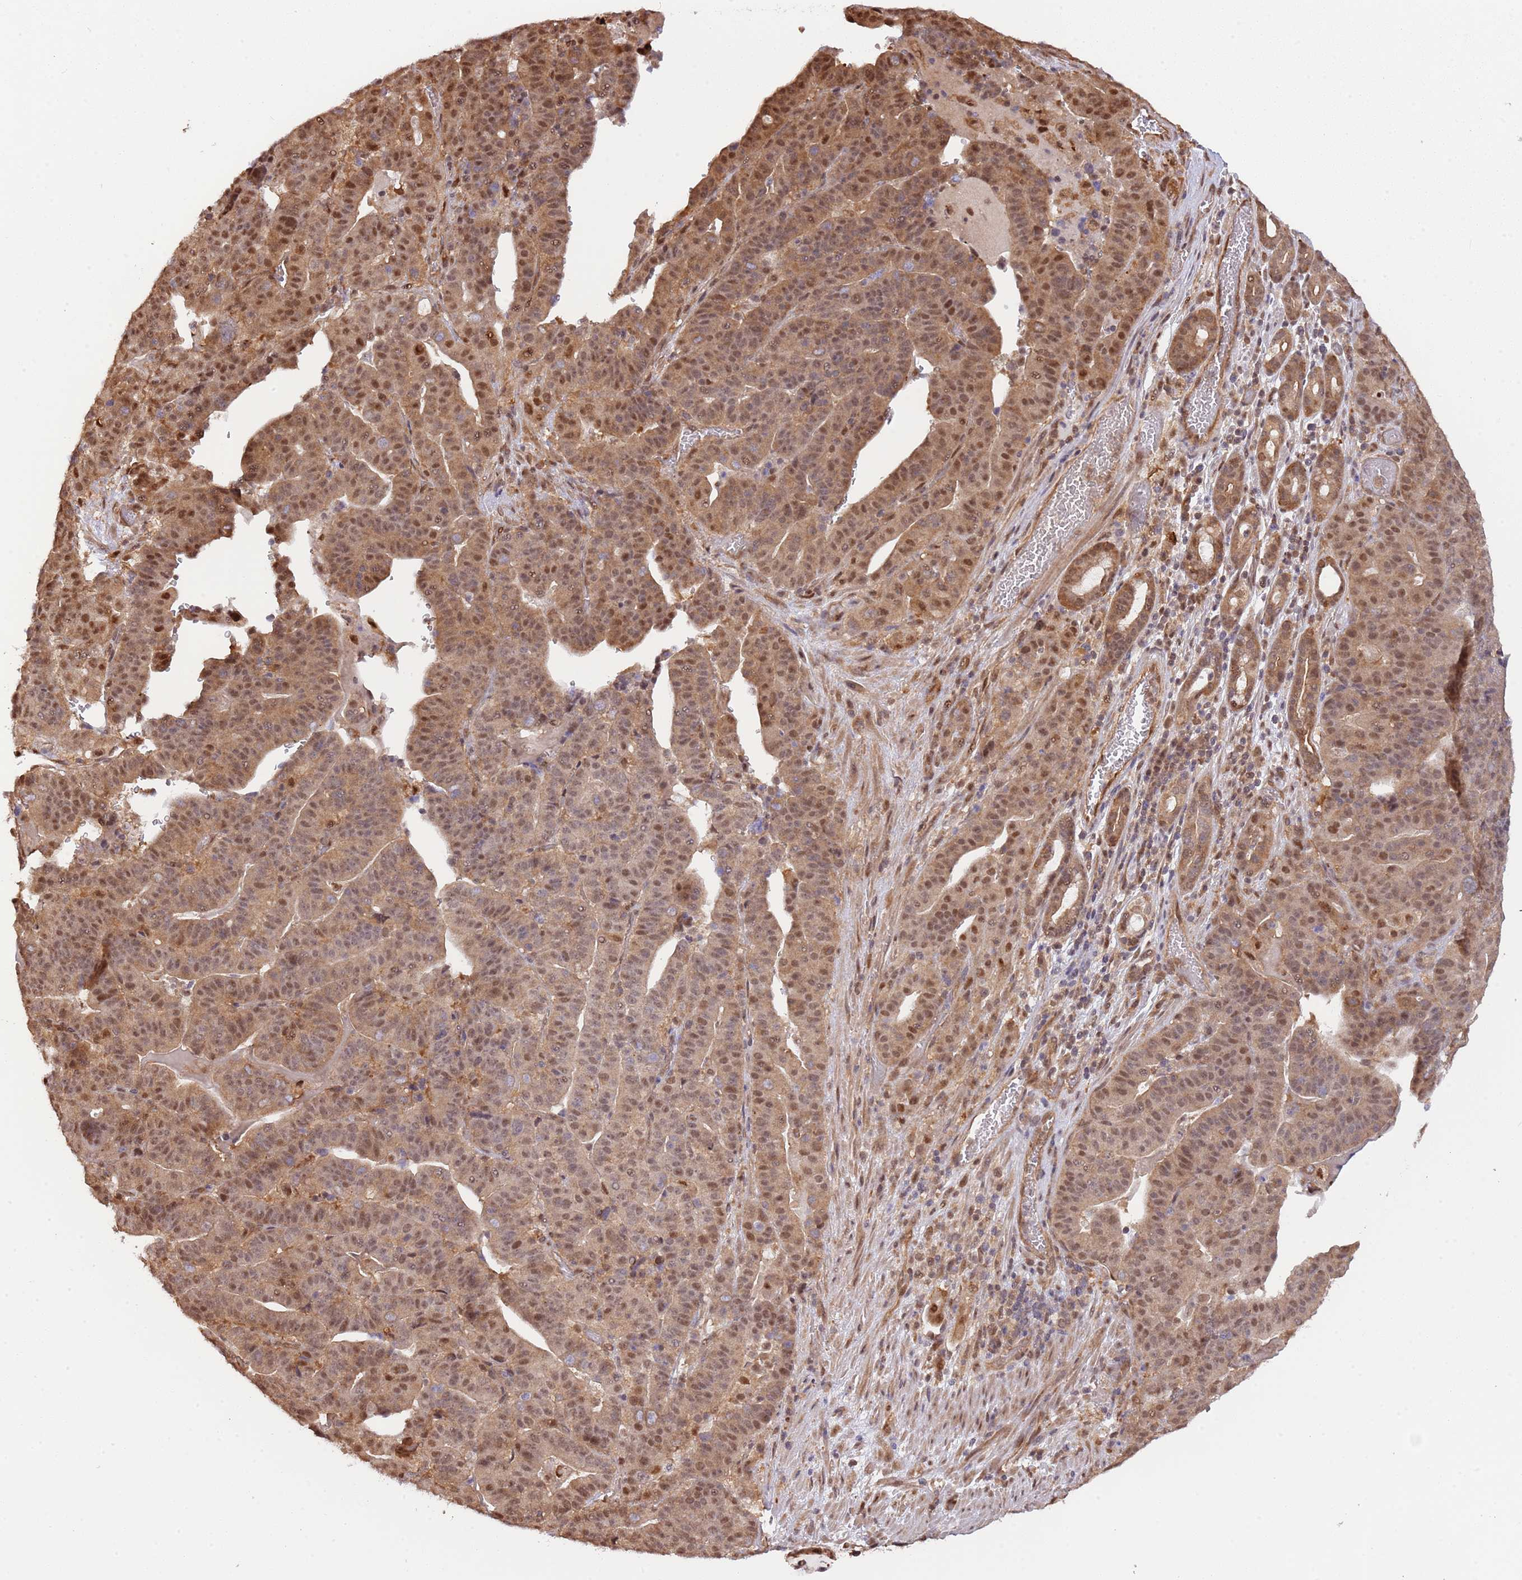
{"staining": {"intensity": "moderate", "quantity": ">75%", "location": "cytoplasmic/membranous,nuclear"}, "tissue": "stomach cancer", "cell_type": "Tumor cells", "image_type": "cancer", "snomed": [{"axis": "morphology", "description": "Adenocarcinoma, NOS"}, {"axis": "topography", "description": "Stomach"}], "caption": "This image exhibits IHC staining of human adenocarcinoma (stomach), with medium moderate cytoplasmic/membranous and nuclear expression in about >75% of tumor cells.", "gene": "PLSCR5", "patient": {"sex": "male", "age": 48}}